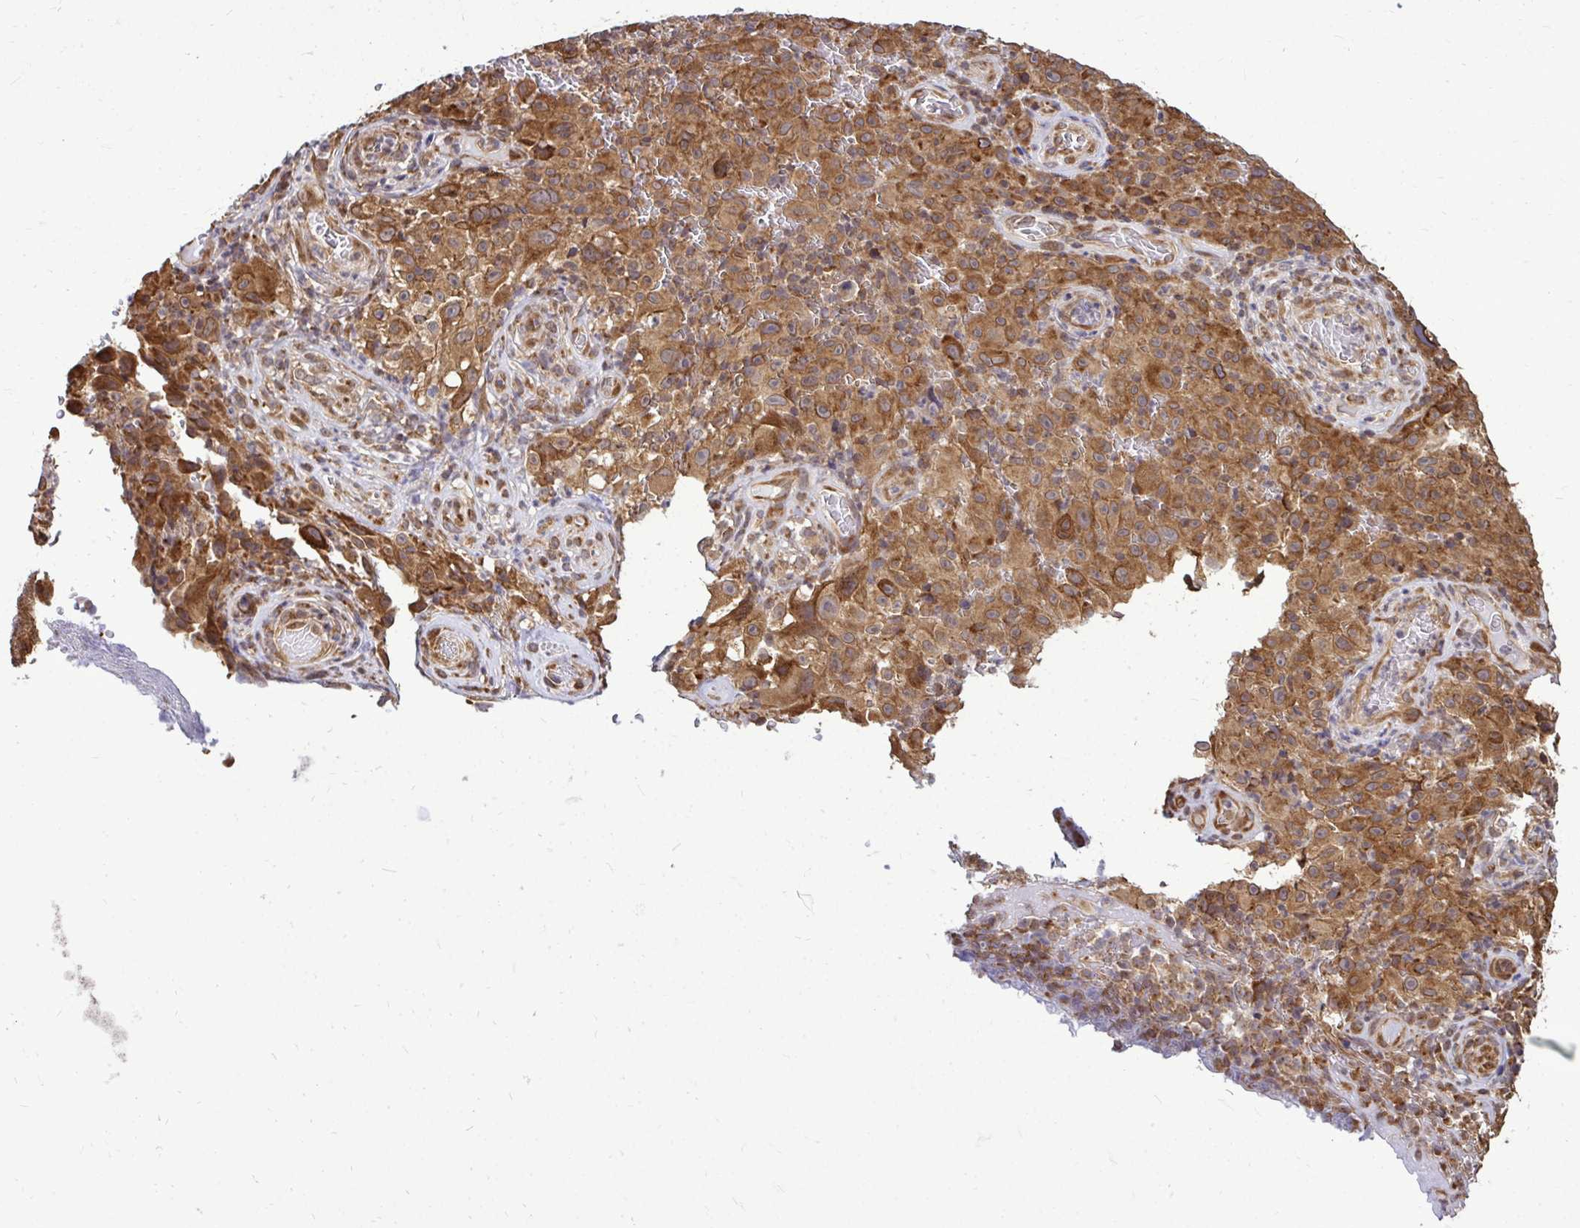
{"staining": {"intensity": "moderate", "quantity": ">75%", "location": "cytoplasmic/membranous"}, "tissue": "melanoma", "cell_type": "Tumor cells", "image_type": "cancer", "snomed": [{"axis": "morphology", "description": "Malignant melanoma, NOS"}, {"axis": "topography", "description": "Skin"}], "caption": "IHC (DAB) staining of human melanoma displays moderate cytoplasmic/membranous protein positivity in approximately >75% of tumor cells. IHC stains the protein in brown and the nuclei are stained blue.", "gene": "FMR1", "patient": {"sex": "female", "age": 82}}